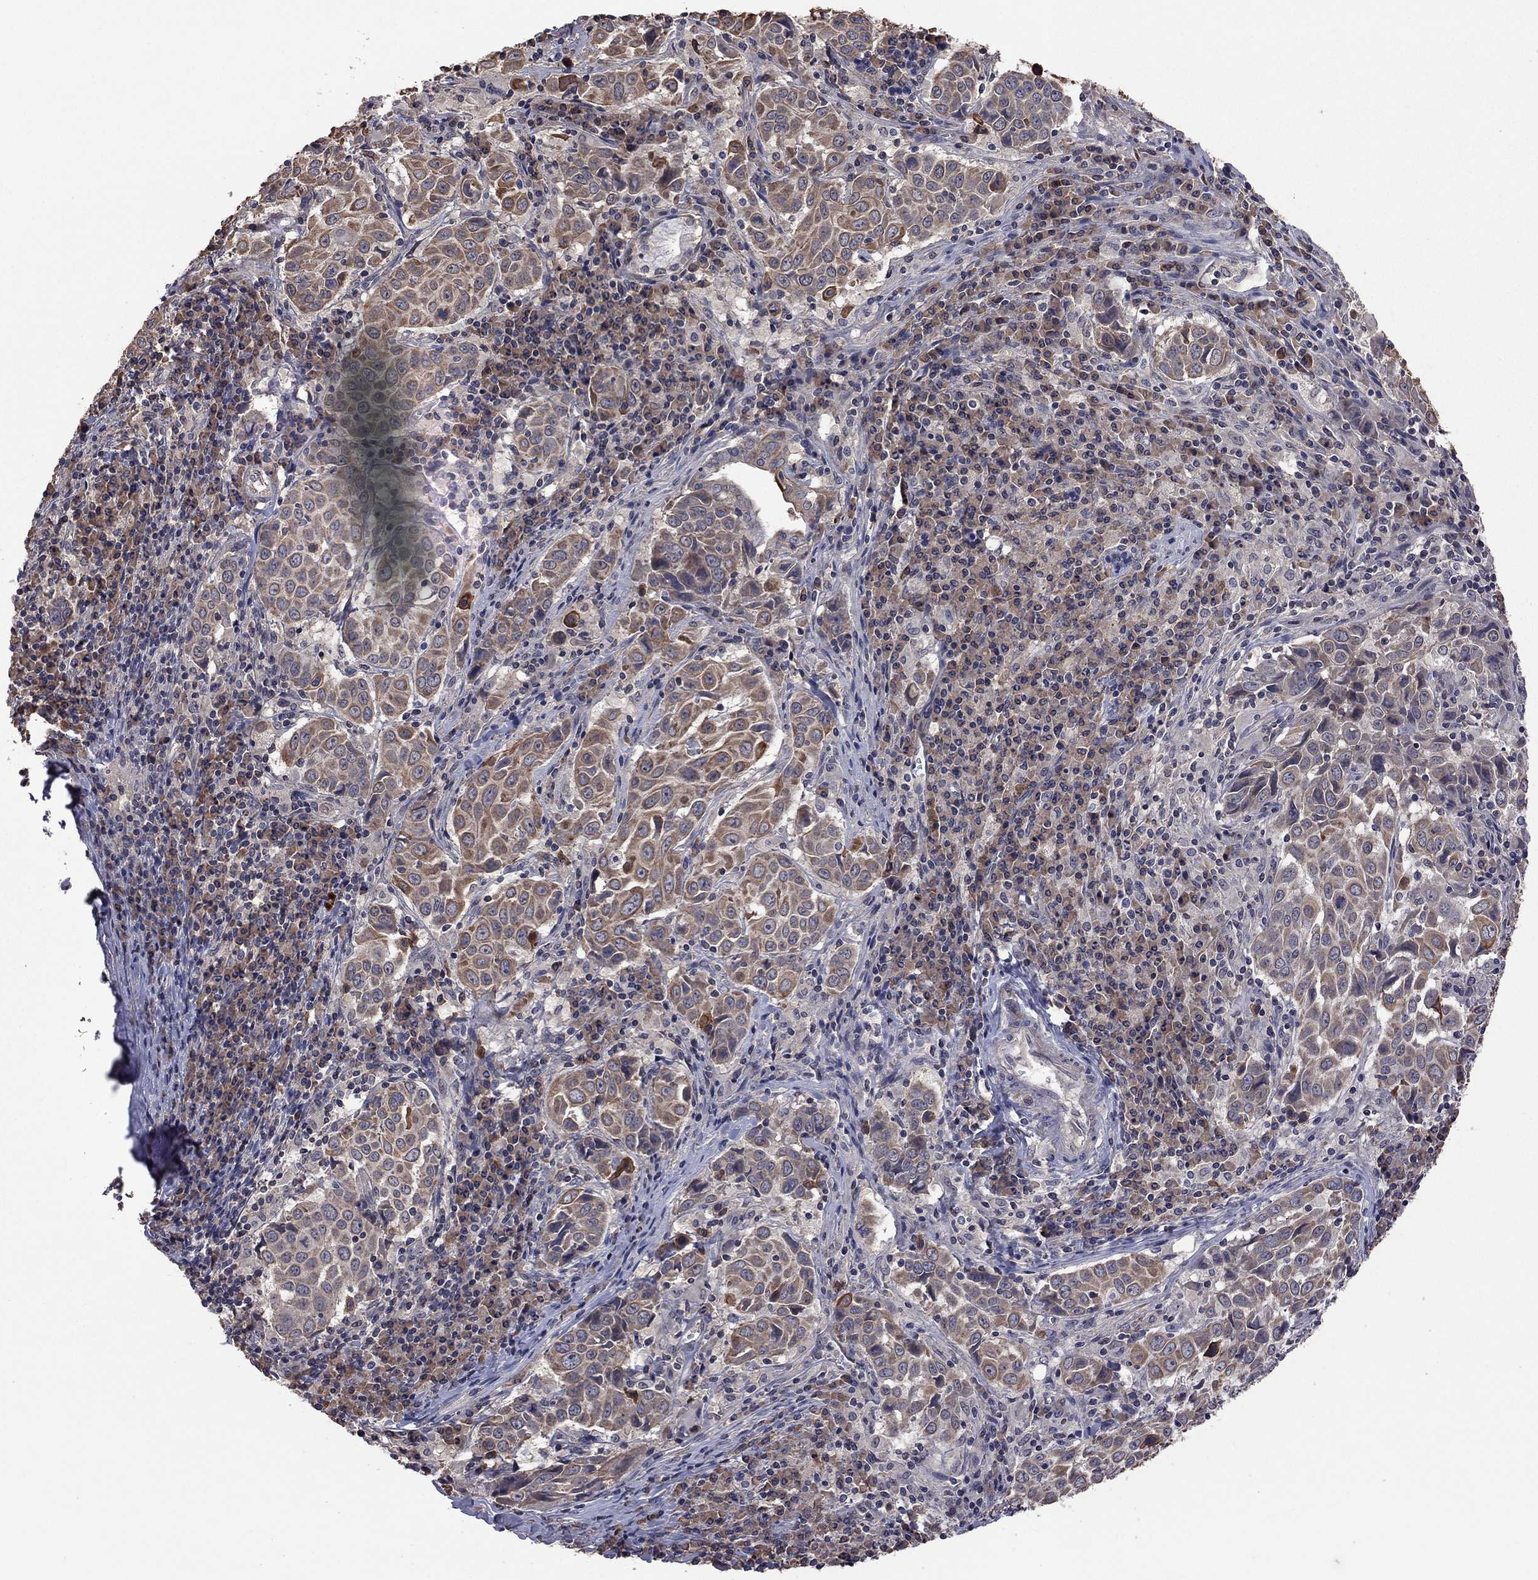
{"staining": {"intensity": "strong", "quantity": "25%-75%", "location": "cytoplasmic/membranous"}, "tissue": "lung cancer", "cell_type": "Tumor cells", "image_type": "cancer", "snomed": [{"axis": "morphology", "description": "Squamous cell carcinoma, NOS"}, {"axis": "topography", "description": "Lung"}], "caption": "About 25%-75% of tumor cells in human lung cancer exhibit strong cytoplasmic/membranous protein positivity as visualized by brown immunohistochemical staining.", "gene": "TSNARE1", "patient": {"sex": "male", "age": 57}}